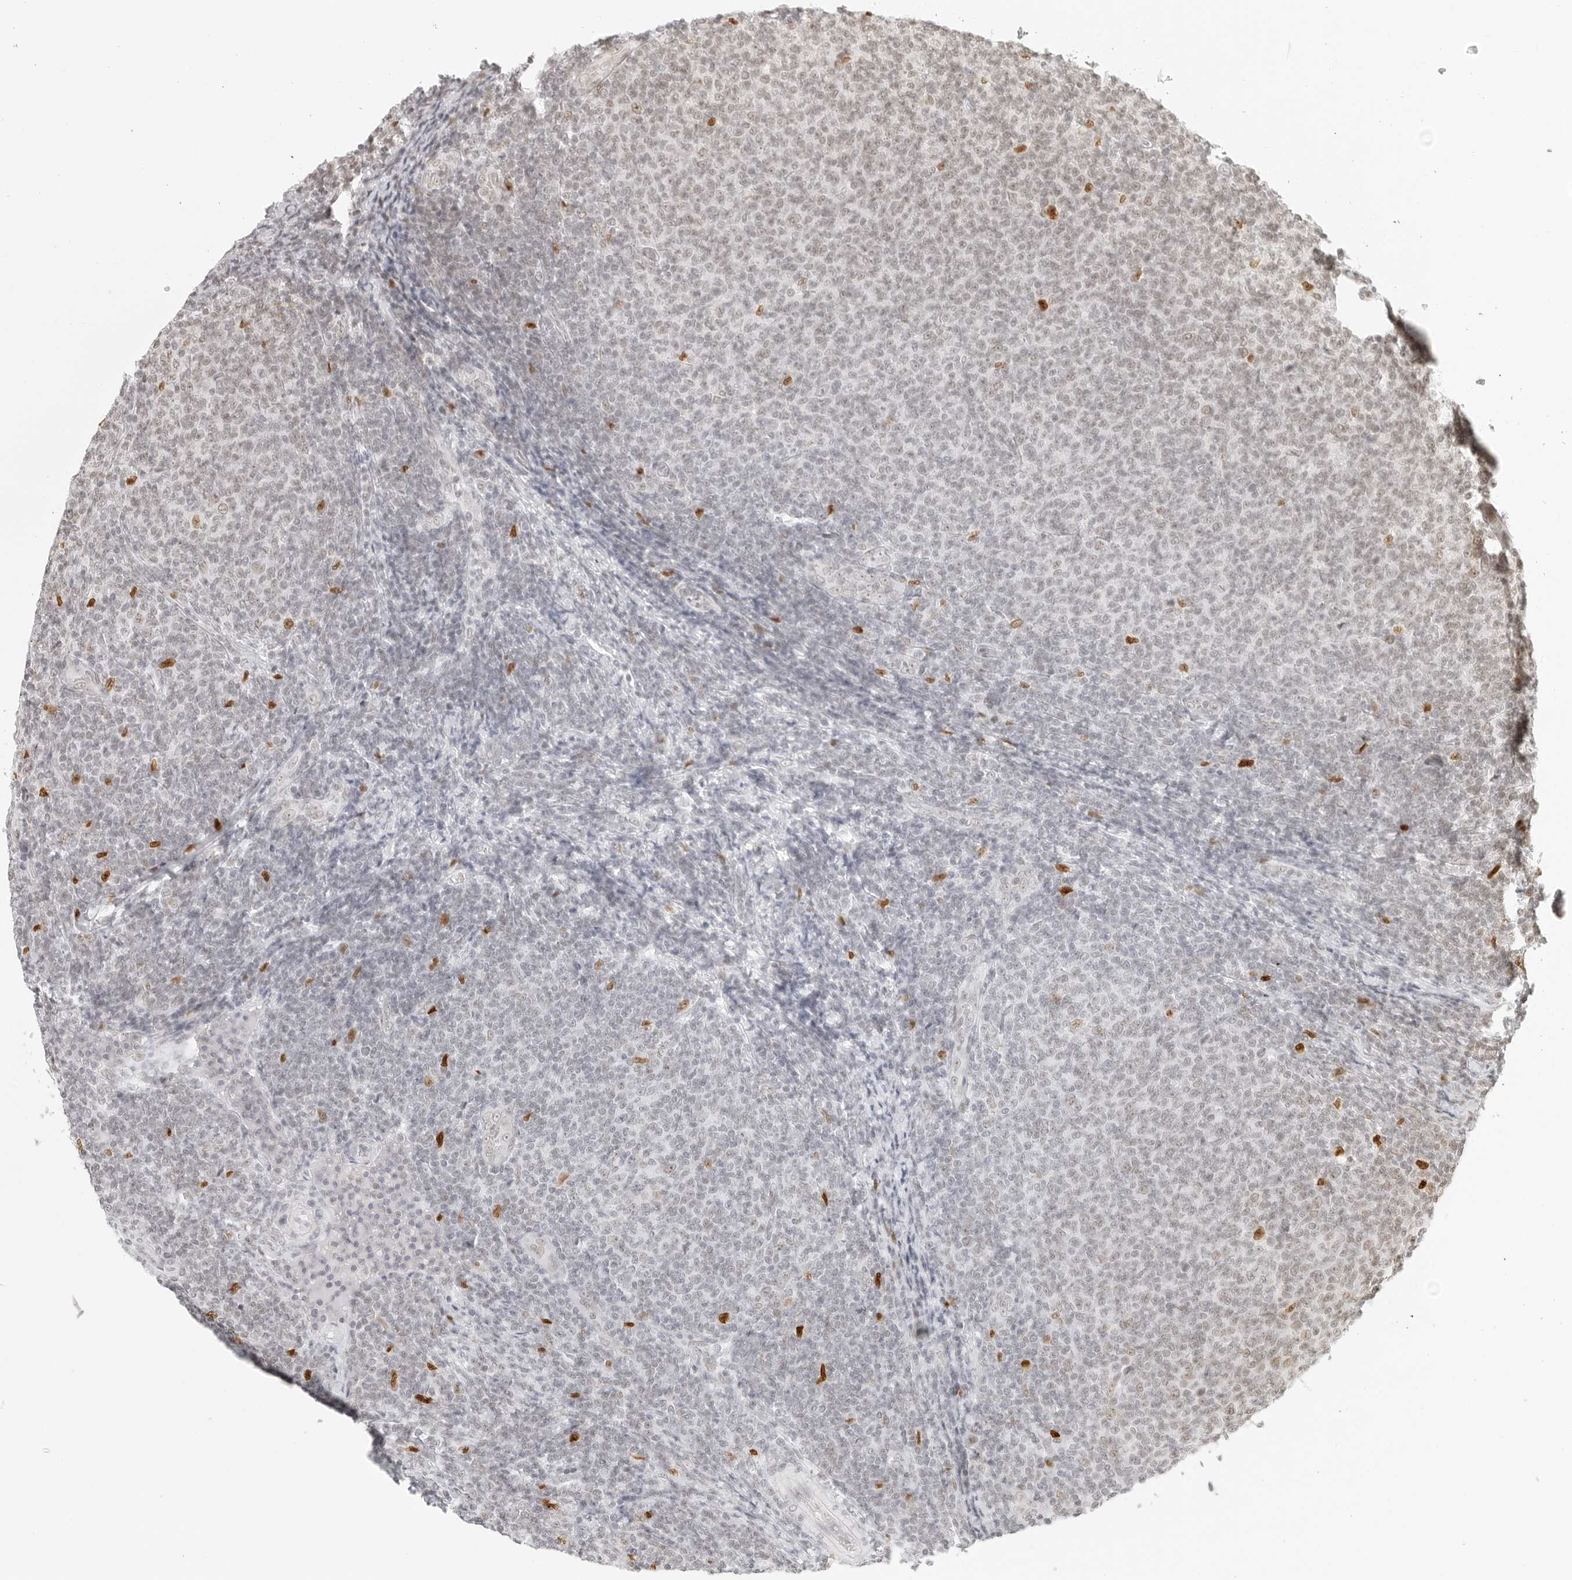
{"staining": {"intensity": "weak", "quantity": "<25%", "location": "nuclear"}, "tissue": "lymphoma", "cell_type": "Tumor cells", "image_type": "cancer", "snomed": [{"axis": "morphology", "description": "Malignant lymphoma, non-Hodgkin's type, Low grade"}, {"axis": "topography", "description": "Lymph node"}], "caption": "Lymphoma stained for a protein using immunohistochemistry (IHC) shows no expression tumor cells.", "gene": "RCC1", "patient": {"sex": "male", "age": 66}}